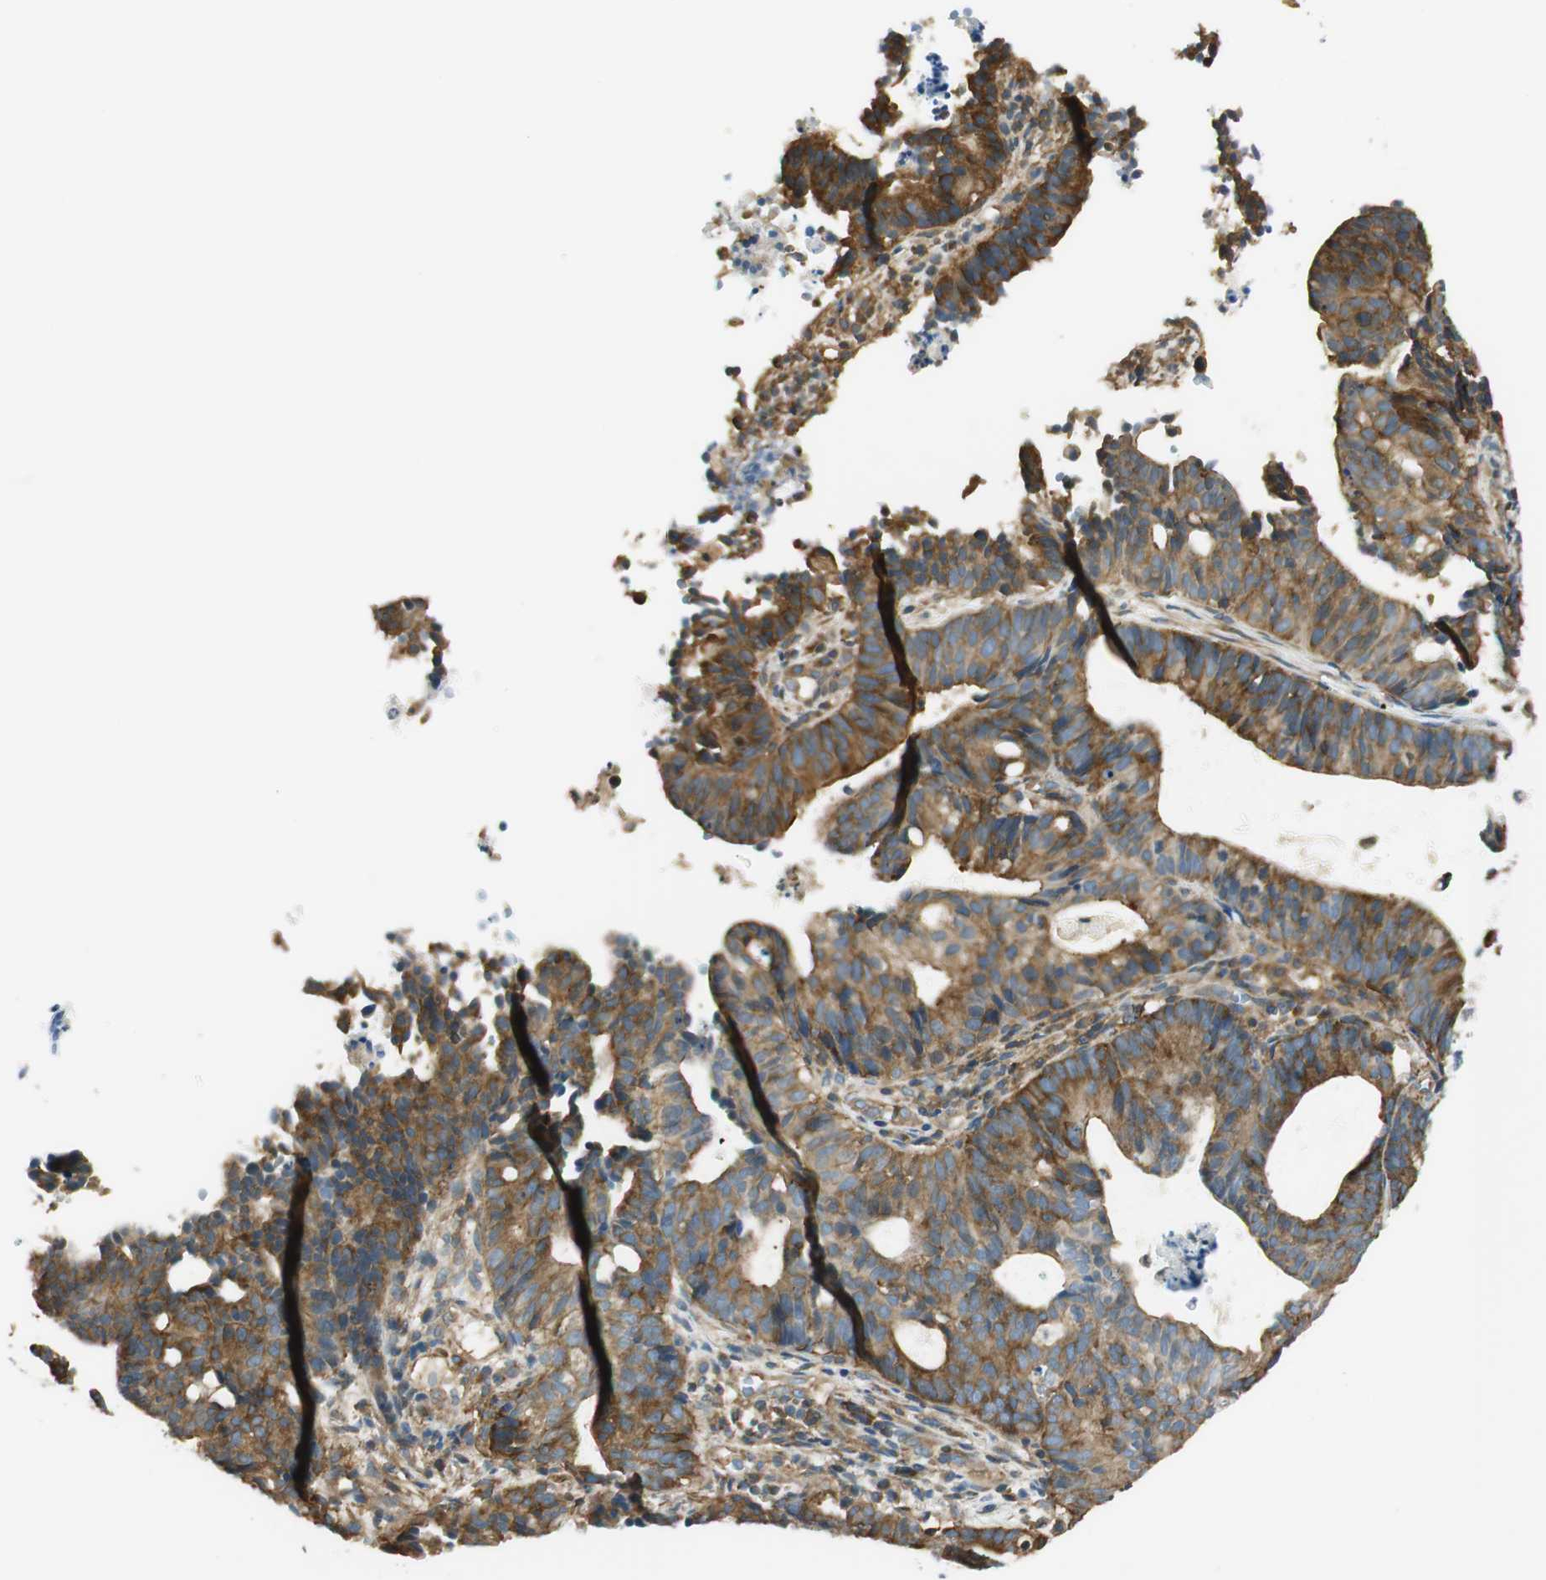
{"staining": {"intensity": "moderate", "quantity": ">75%", "location": "cytoplasmic/membranous"}, "tissue": "endometrial cancer", "cell_type": "Tumor cells", "image_type": "cancer", "snomed": [{"axis": "morphology", "description": "Adenocarcinoma, NOS"}, {"axis": "topography", "description": "Uterus"}], "caption": "Immunohistochemistry (IHC) micrograph of human endometrial adenocarcinoma stained for a protein (brown), which displays medium levels of moderate cytoplasmic/membranous expression in about >75% of tumor cells.", "gene": "PI4K2B", "patient": {"sex": "female", "age": 83}}